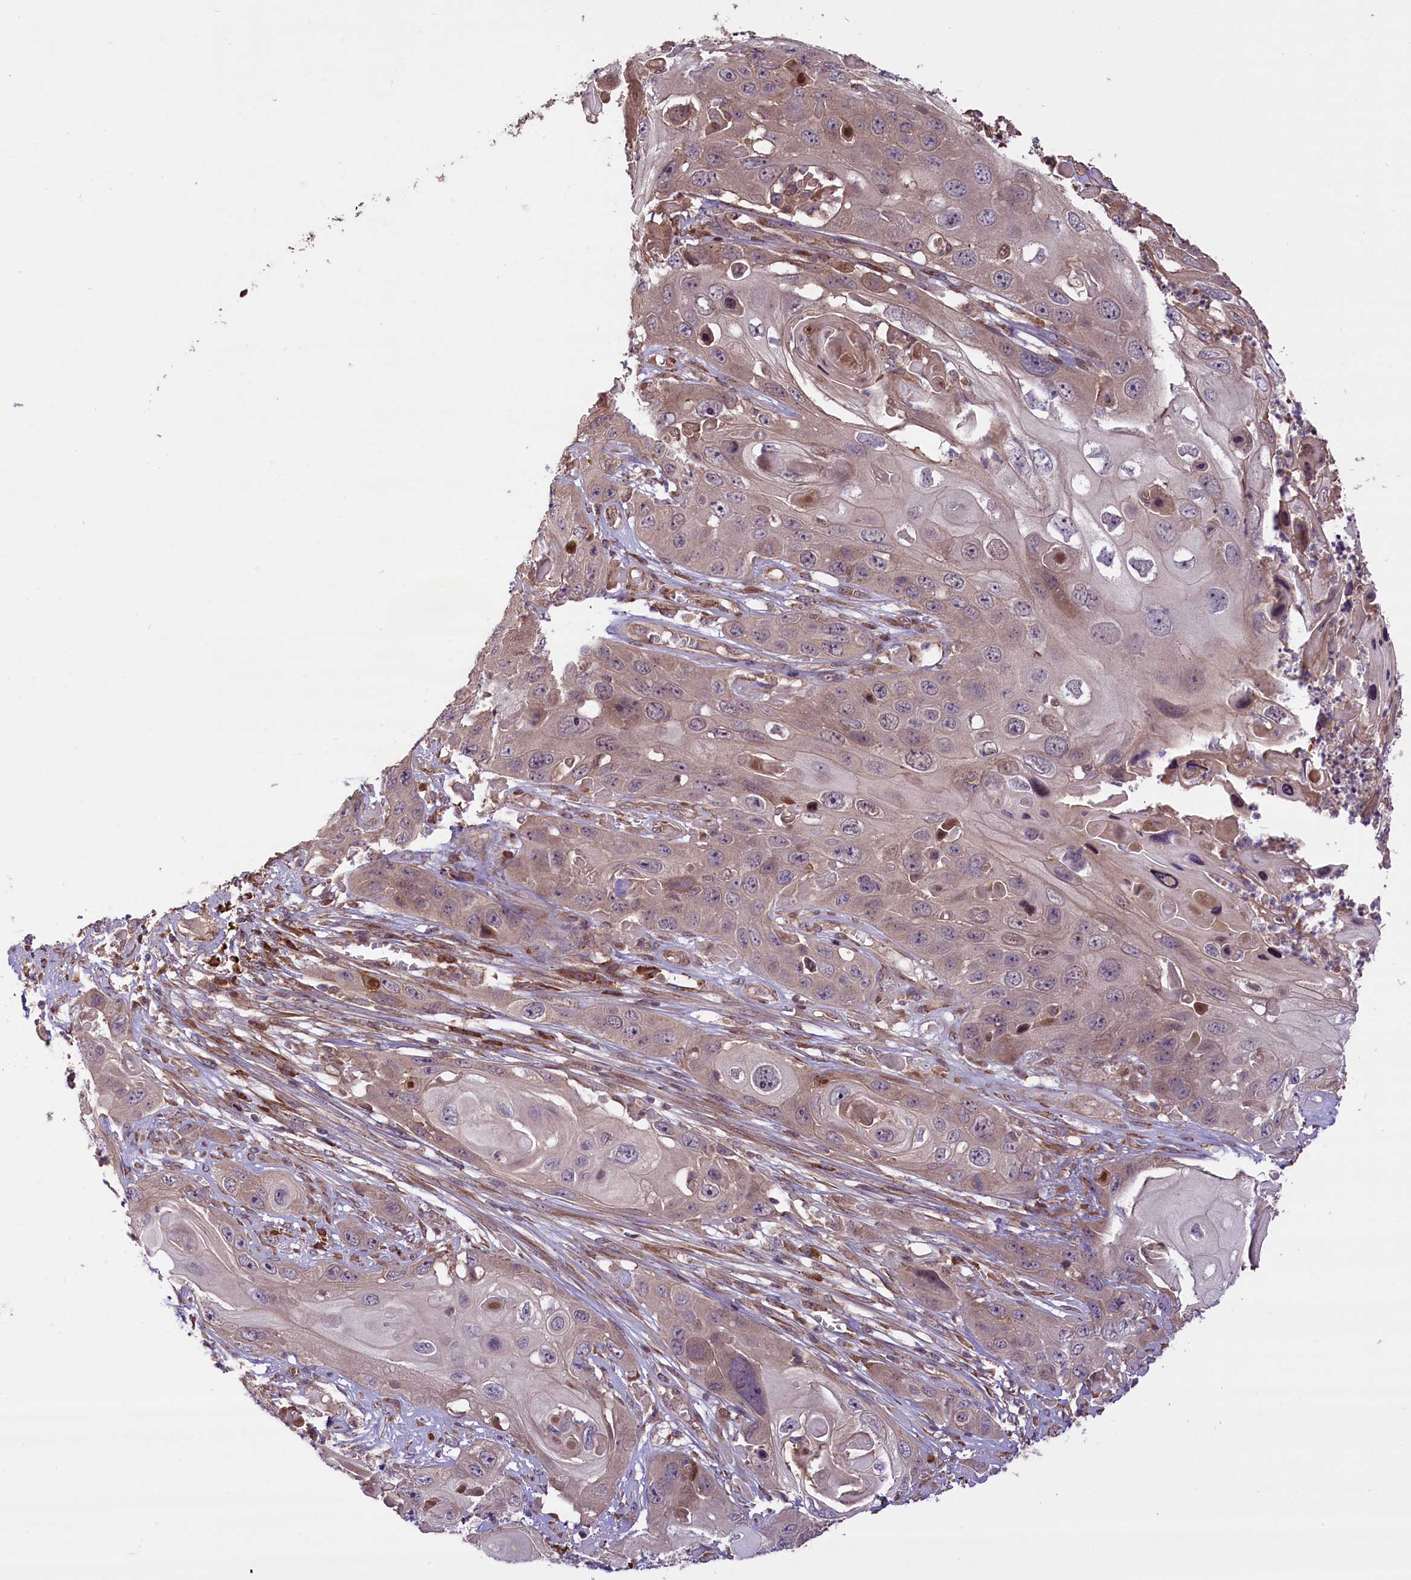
{"staining": {"intensity": "weak", "quantity": "25%-75%", "location": "cytoplasmic/membranous"}, "tissue": "skin cancer", "cell_type": "Tumor cells", "image_type": "cancer", "snomed": [{"axis": "morphology", "description": "Squamous cell carcinoma, NOS"}, {"axis": "topography", "description": "Skin"}], "caption": "Squamous cell carcinoma (skin) stained for a protein reveals weak cytoplasmic/membranous positivity in tumor cells.", "gene": "HDAC5", "patient": {"sex": "male", "age": 55}}